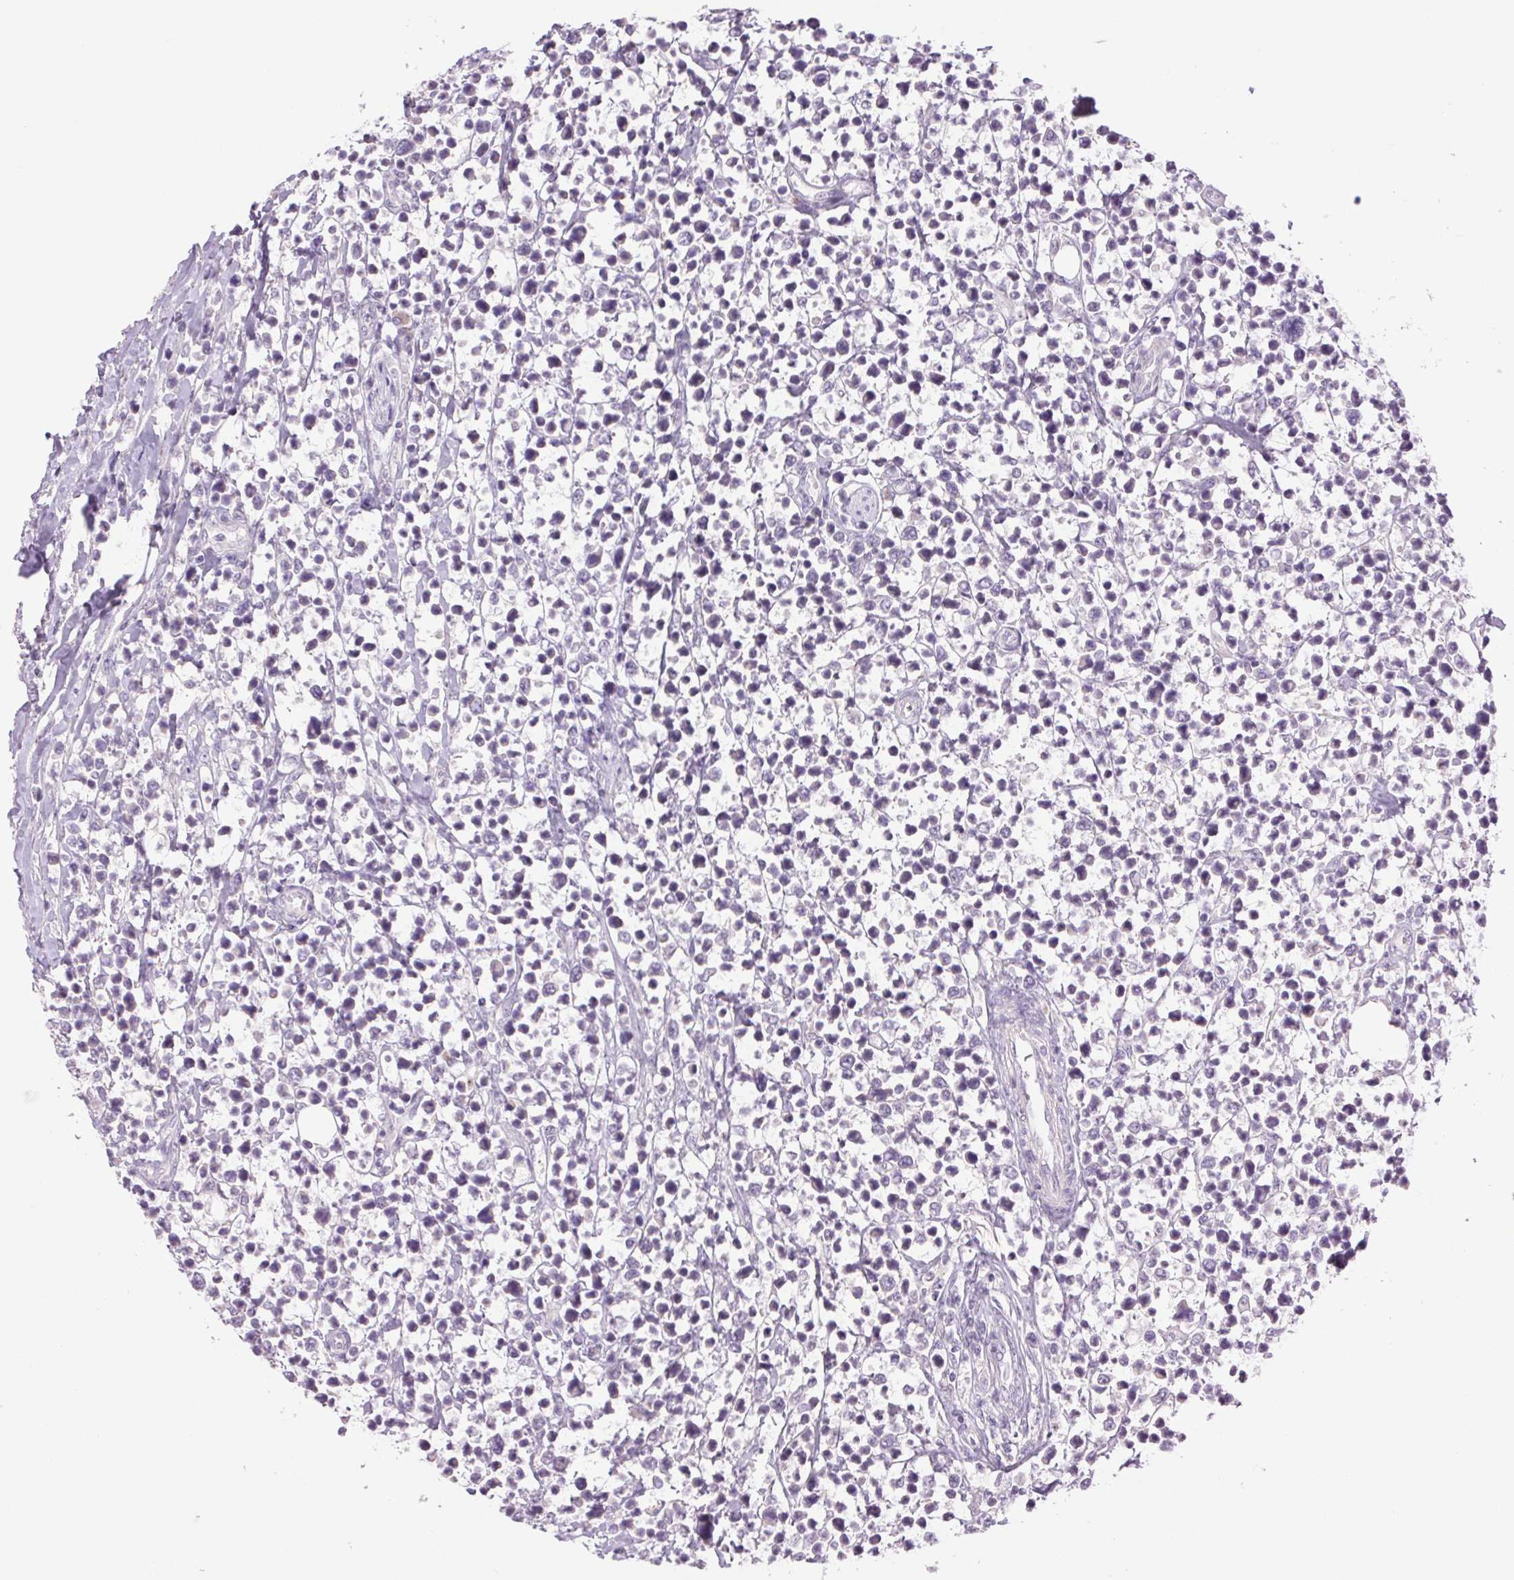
{"staining": {"intensity": "negative", "quantity": "none", "location": "none"}, "tissue": "lymphoma", "cell_type": "Tumor cells", "image_type": "cancer", "snomed": [{"axis": "morphology", "description": "Malignant lymphoma, non-Hodgkin's type, High grade"}, {"axis": "topography", "description": "Soft tissue"}], "caption": "Immunohistochemistry (IHC) histopathology image of human lymphoma stained for a protein (brown), which displays no staining in tumor cells.", "gene": "CTNNA3", "patient": {"sex": "female", "age": 56}}